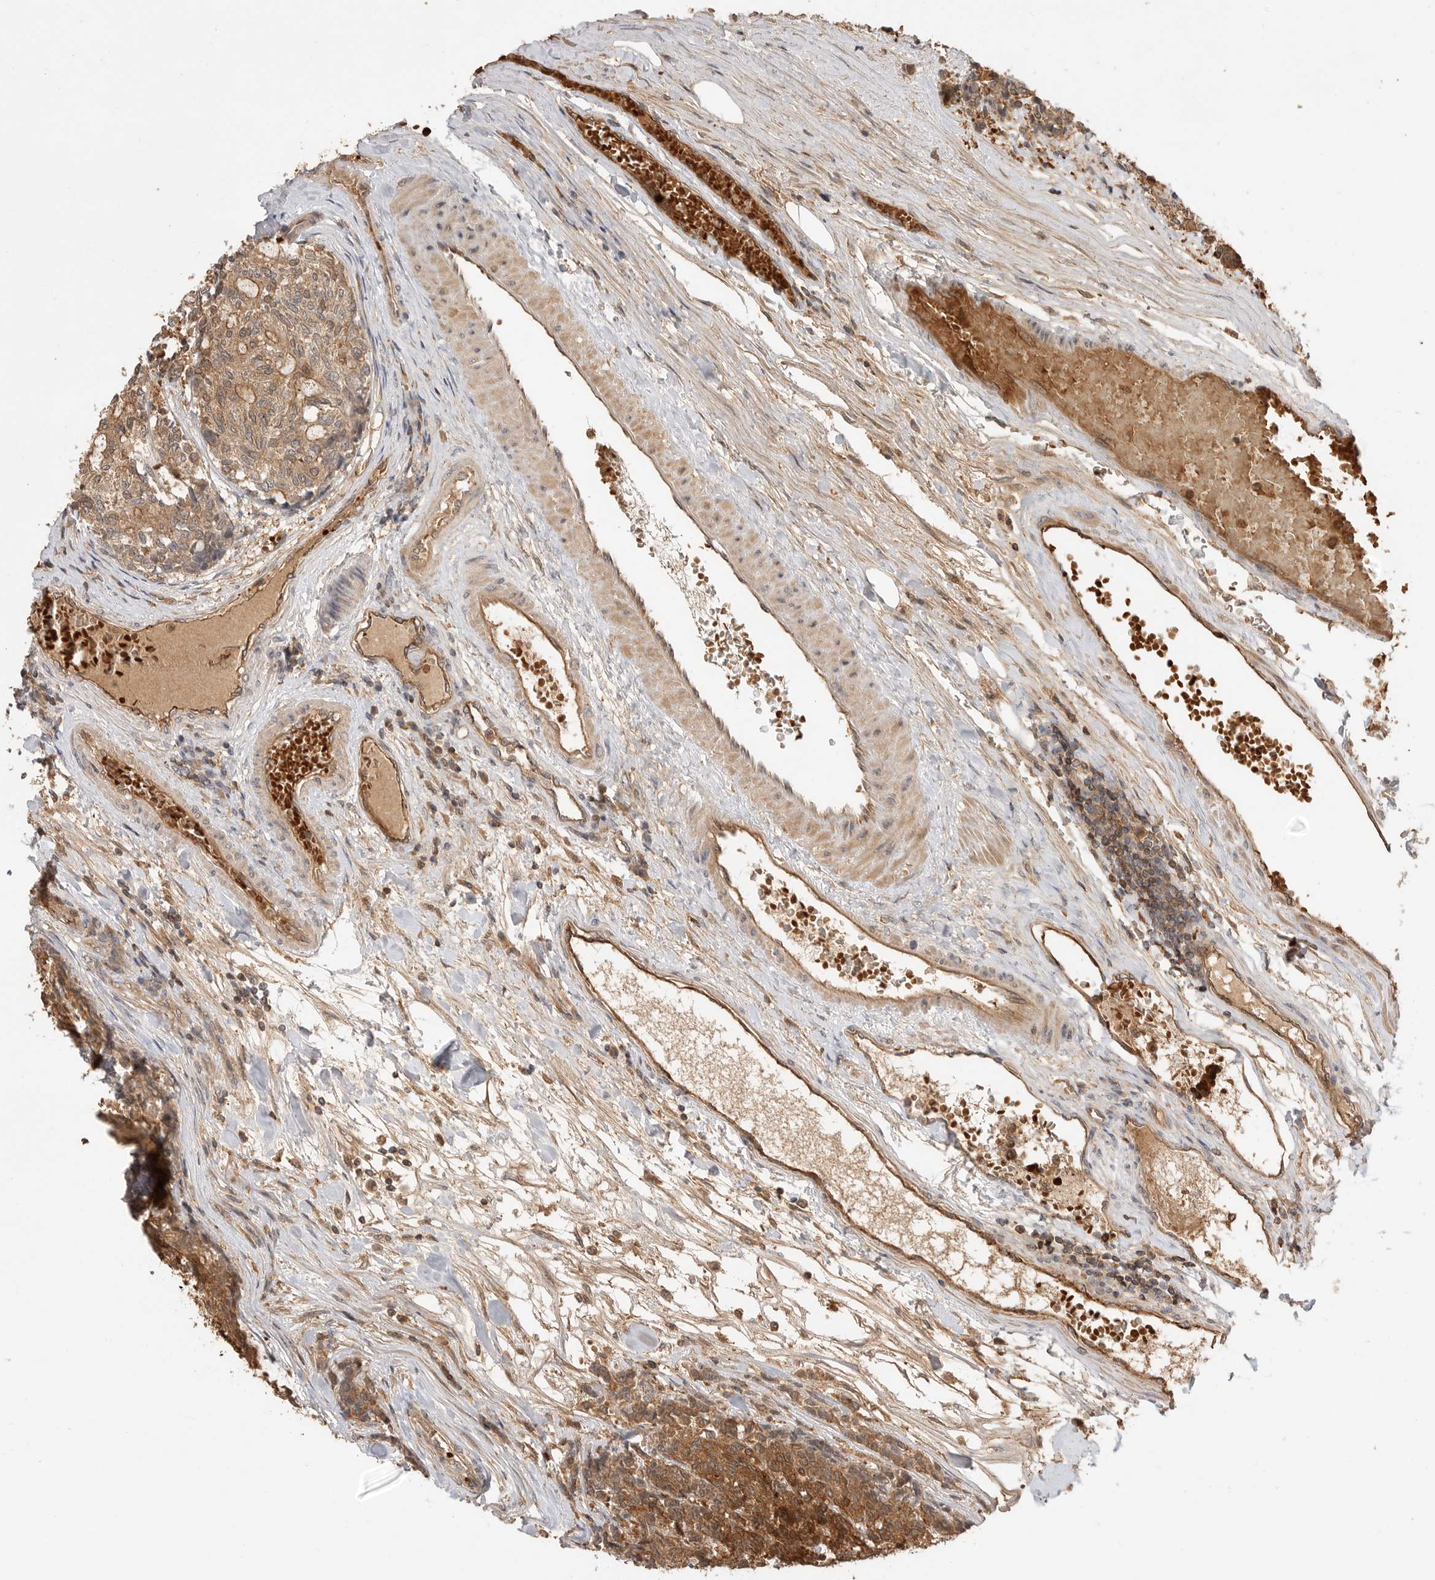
{"staining": {"intensity": "moderate", "quantity": ">75%", "location": "cytoplasmic/membranous"}, "tissue": "carcinoid", "cell_type": "Tumor cells", "image_type": "cancer", "snomed": [{"axis": "morphology", "description": "Carcinoid, malignant, NOS"}, {"axis": "topography", "description": "Pancreas"}], "caption": "Protein analysis of carcinoid tissue displays moderate cytoplasmic/membranous expression in about >75% of tumor cells. (Stains: DAB in brown, nuclei in blue, Microscopy: brightfield microscopy at high magnification).", "gene": "CLDN12", "patient": {"sex": "female", "age": 54}}